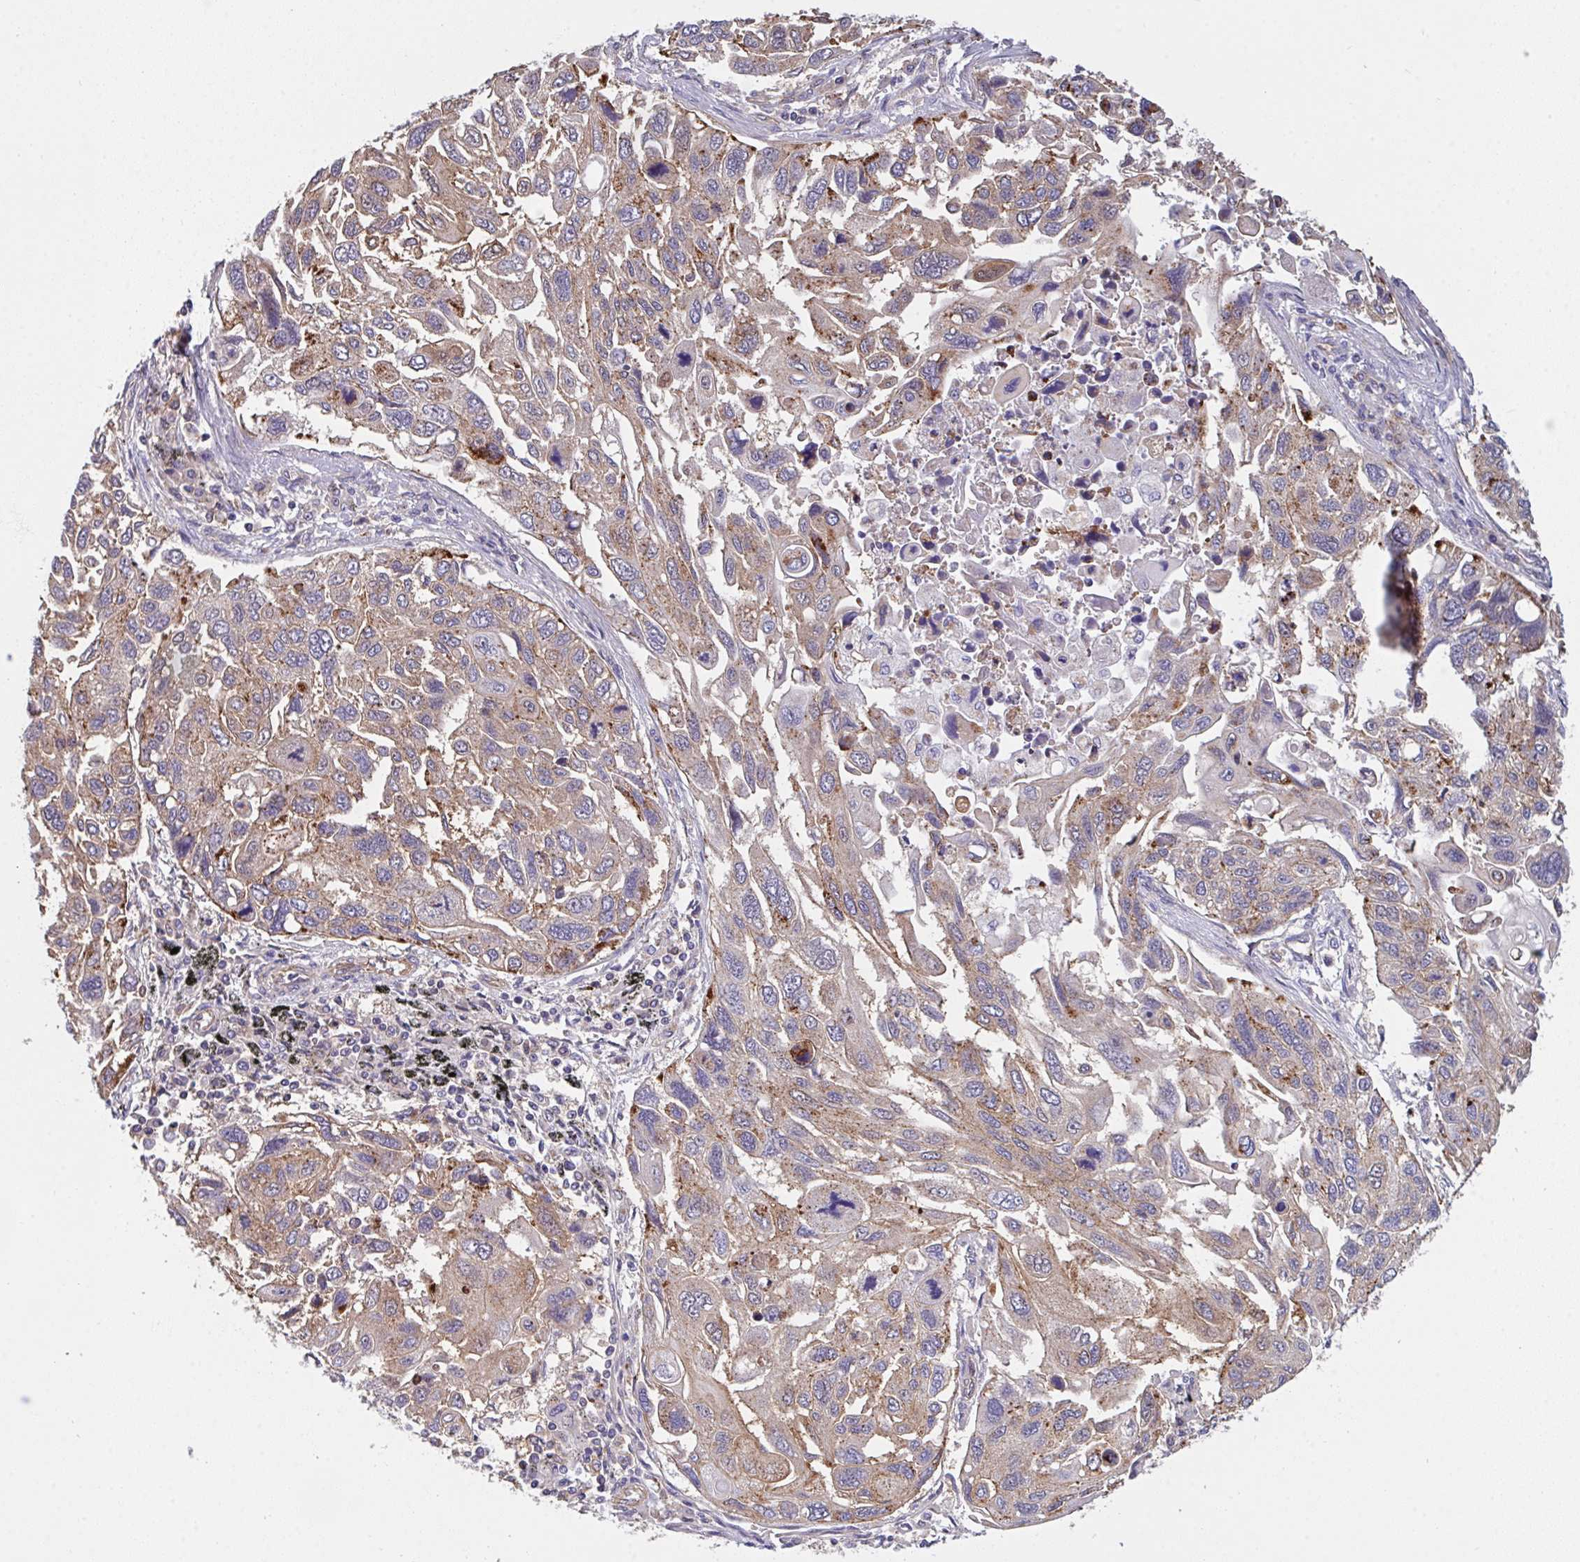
{"staining": {"intensity": "moderate", "quantity": "25%-75%", "location": "cytoplasmic/membranous"}, "tissue": "lung cancer", "cell_type": "Tumor cells", "image_type": "cancer", "snomed": [{"axis": "morphology", "description": "Squamous cell carcinoma, NOS"}, {"axis": "topography", "description": "Lung"}], "caption": "A photomicrograph of human lung cancer (squamous cell carcinoma) stained for a protein shows moderate cytoplasmic/membranous brown staining in tumor cells. (Stains: DAB in brown, nuclei in blue, Microscopy: brightfield microscopy at high magnification).", "gene": "C4orf36", "patient": {"sex": "male", "age": 62}}